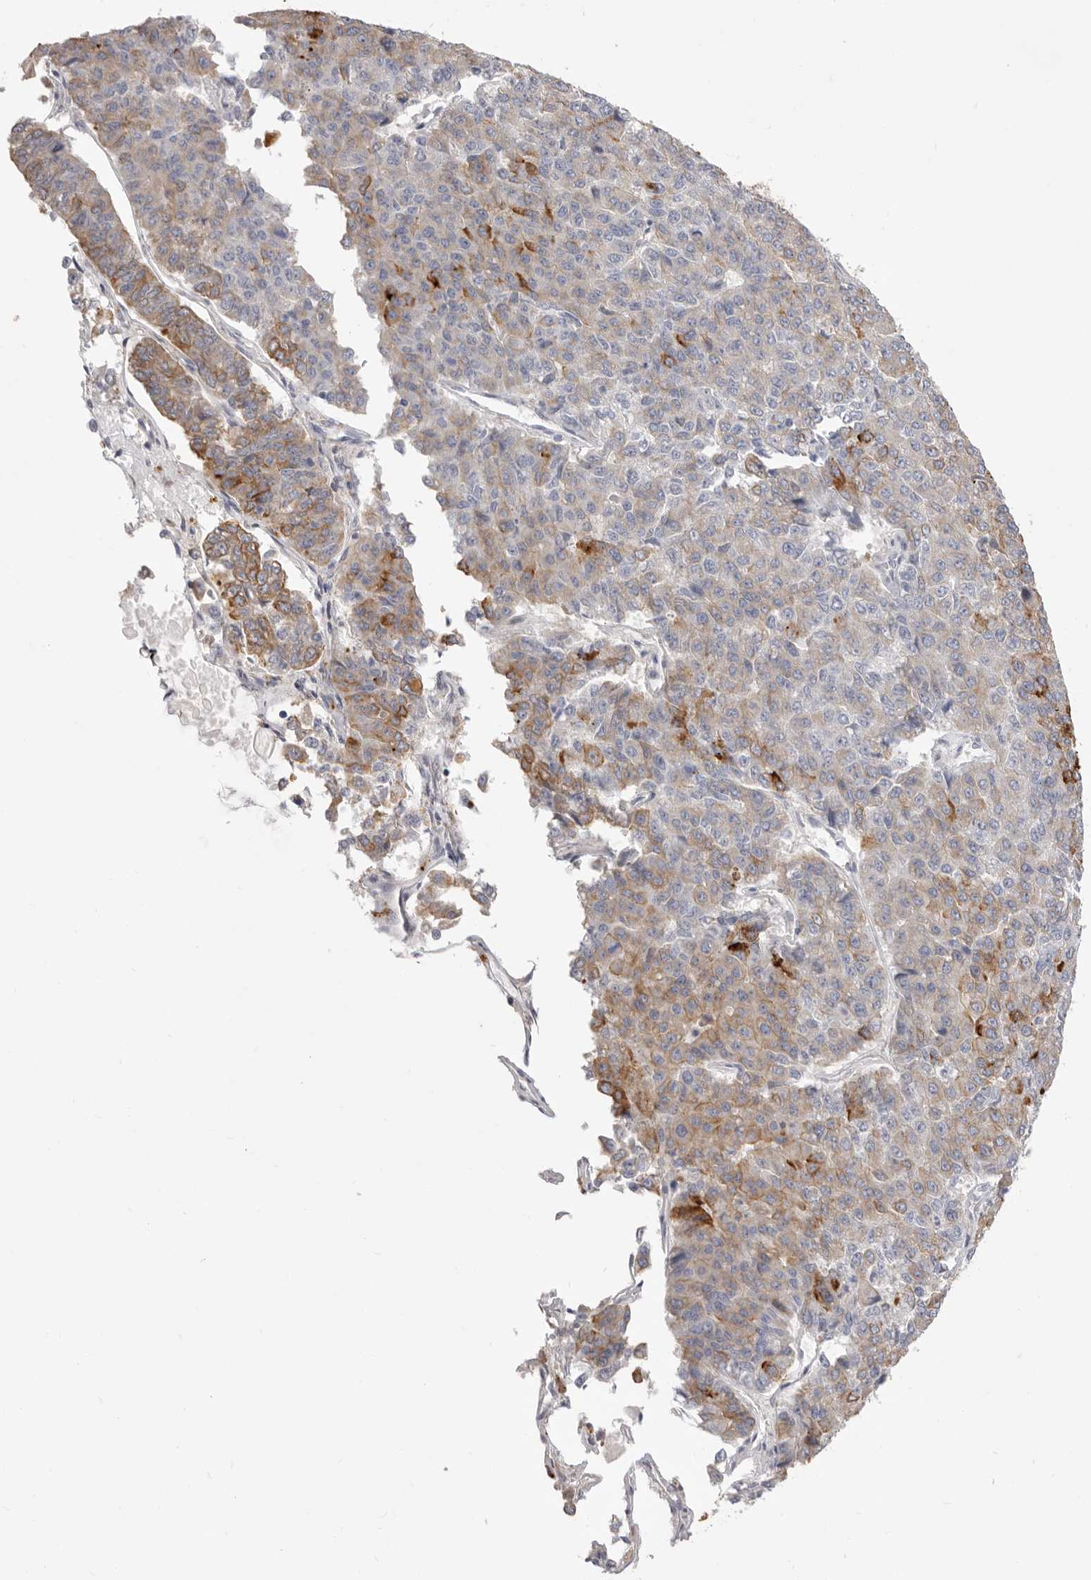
{"staining": {"intensity": "moderate", "quantity": "25%-75%", "location": "cytoplasmic/membranous"}, "tissue": "pancreatic cancer", "cell_type": "Tumor cells", "image_type": "cancer", "snomed": [{"axis": "morphology", "description": "Adenocarcinoma, NOS"}, {"axis": "topography", "description": "Pancreas"}], "caption": "Moderate cytoplasmic/membranous staining for a protein is seen in about 25%-75% of tumor cells of pancreatic cancer using immunohistochemistry.", "gene": "USH1C", "patient": {"sex": "male", "age": 50}}